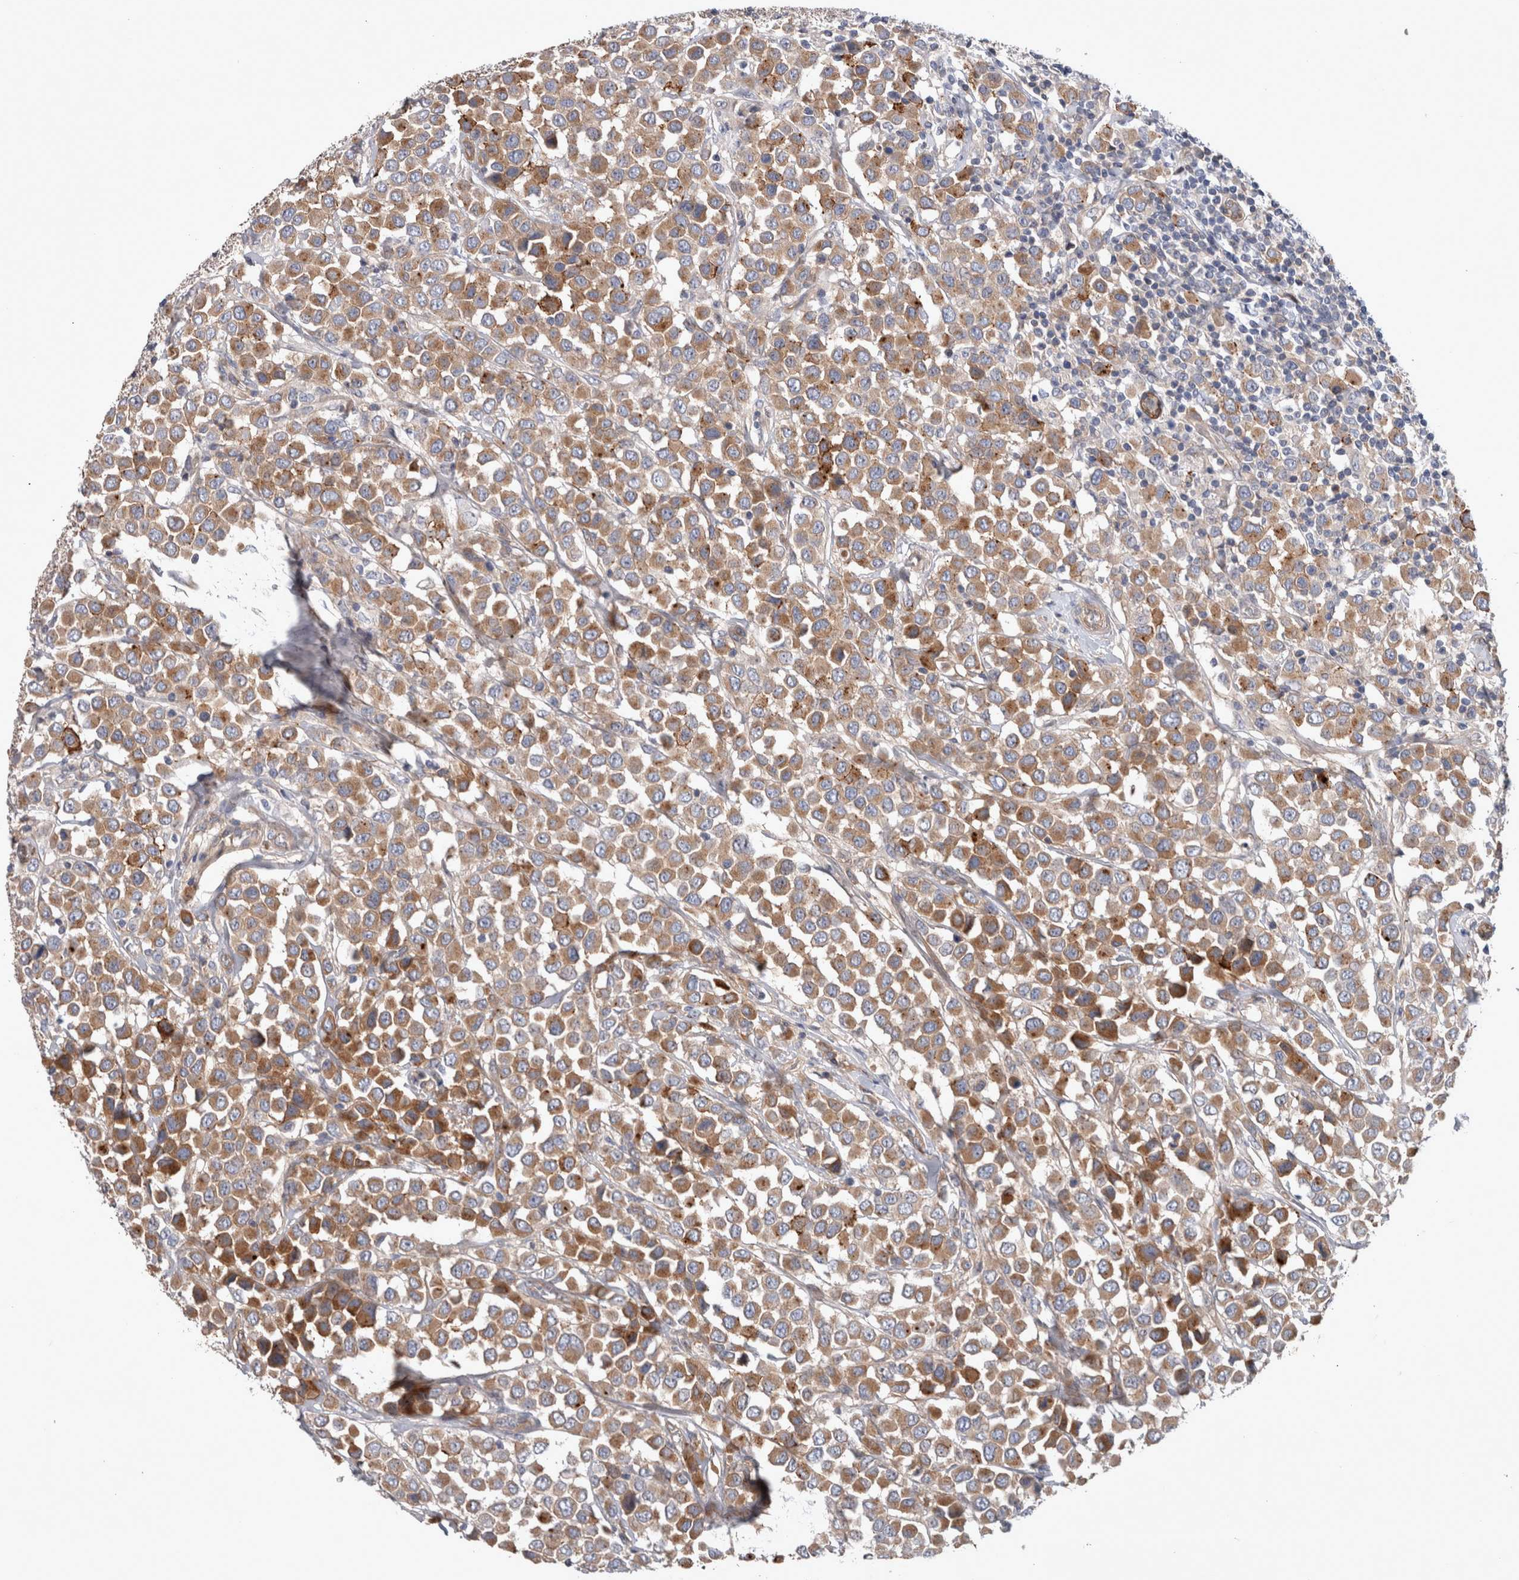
{"staining": {"intensity": "moderate", "quantity": ">75%", "location": "cytoplasmic/membranous"}, "tissue": "breast cancer", "cell_type": "Tumor cells", "image_type": "cancer", "snomed": [{"axis": "morphology", "description": "Duct carcinoma"}, {"axis": "topography", "description": "Breast"}], "caption": "This is a photomicrograph of IHC staining of breast invasive ductal carcinoma, which shows moderate staining in the cytoplasmic/membranous of tumor cells.", "gene": "BCAM", "patient": {"sex": "female", "age": 61}}